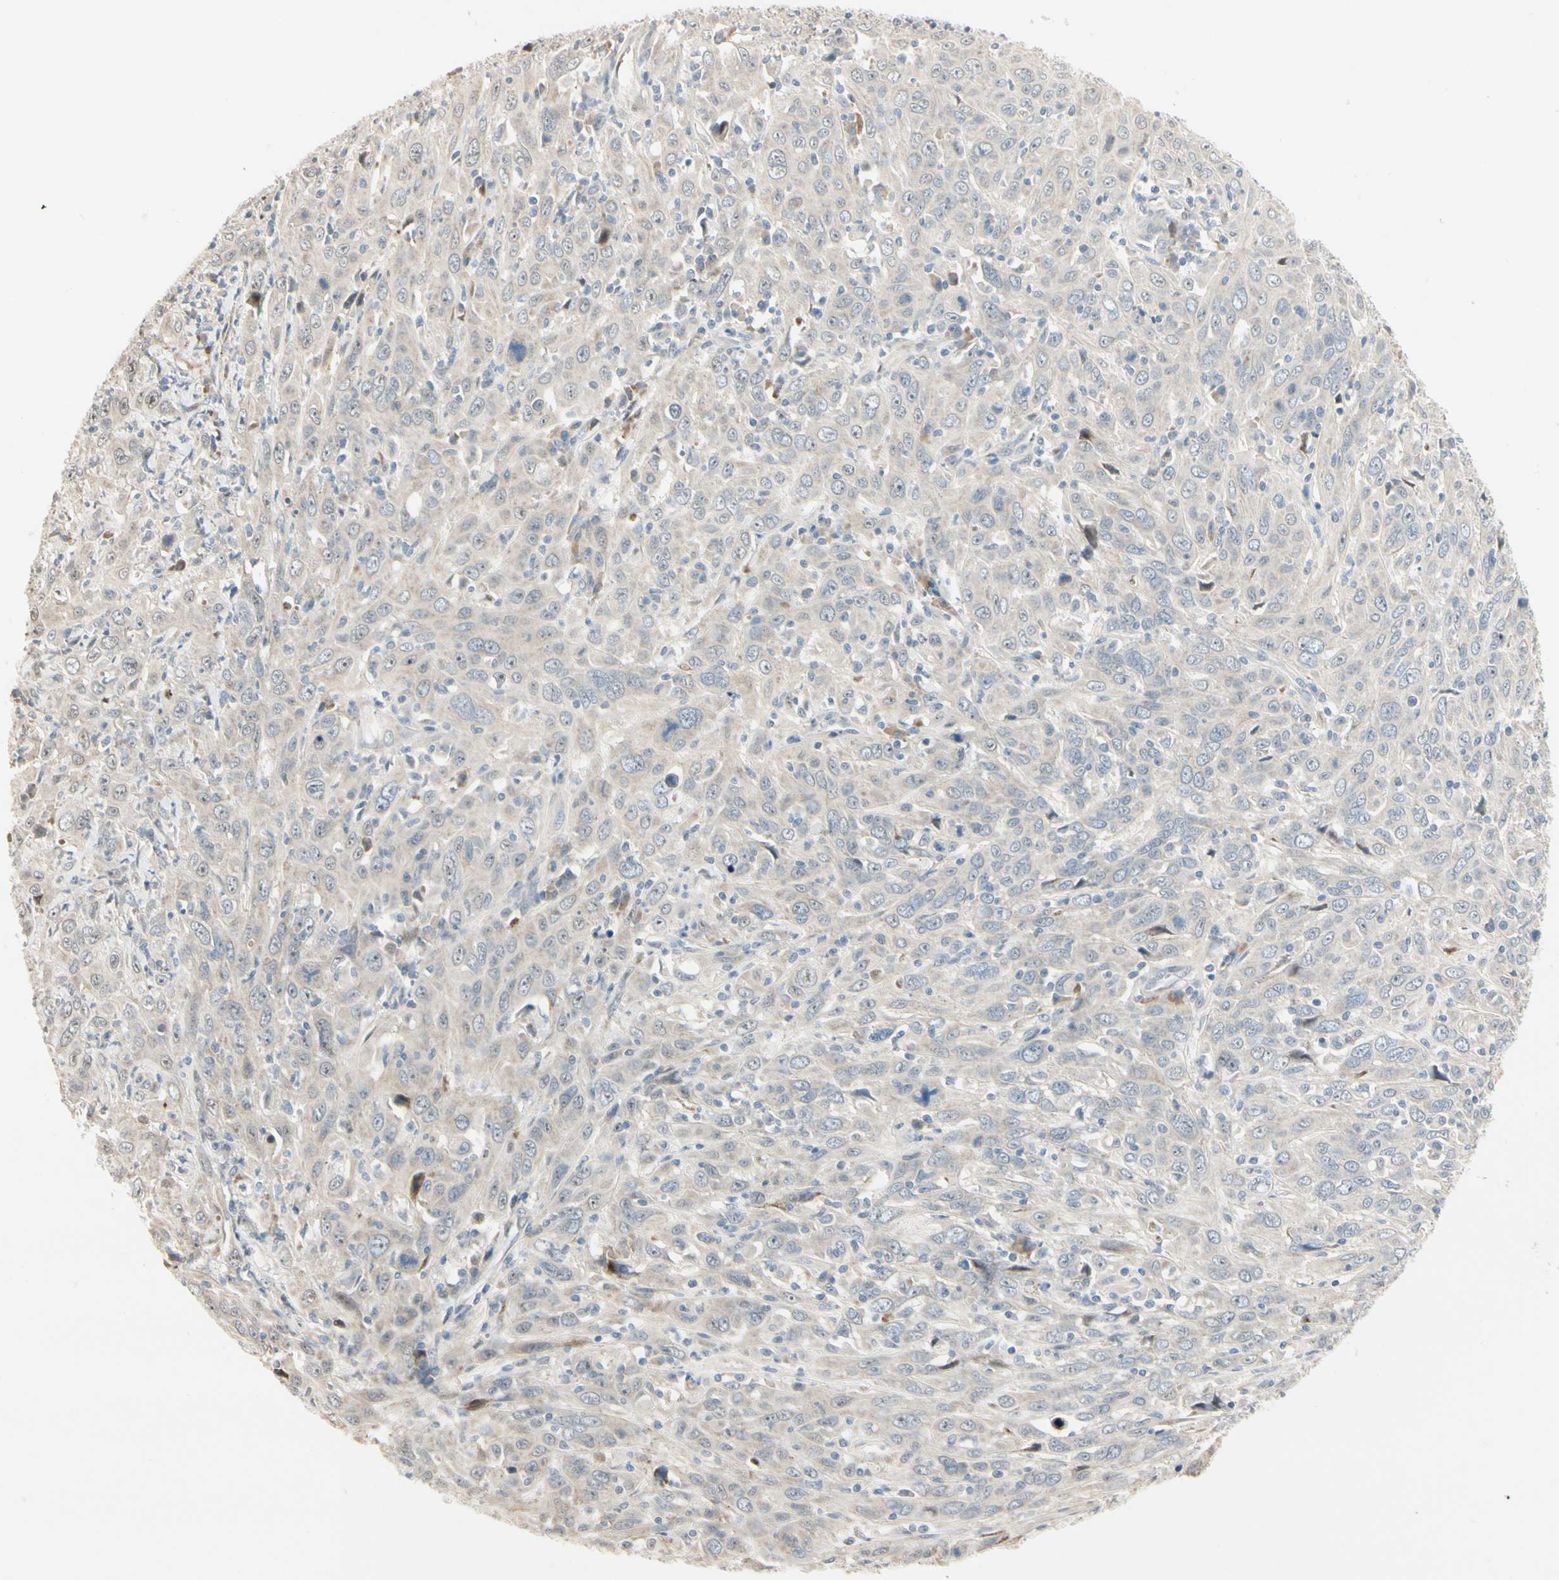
{"staining": {"intensity": "negative", "quantity": "none", "location": "none"}, "tissue": "cervical cancer", "cell_type": "Tumor cells", "image_type": "cancer", "snomed": [{"axis": "morphology", "description": "Squamous cell carcinoma, NOS"}, {"axis": "topography", "description": "Cervix"}], "caption": "This is an immunohistochemistry histopathology image of cervical cancer (squamous cell carcinoma). There is no staining in tumor cells.", "gene": "P4HA3", "patient": {"sex": "female", "age": 46}}